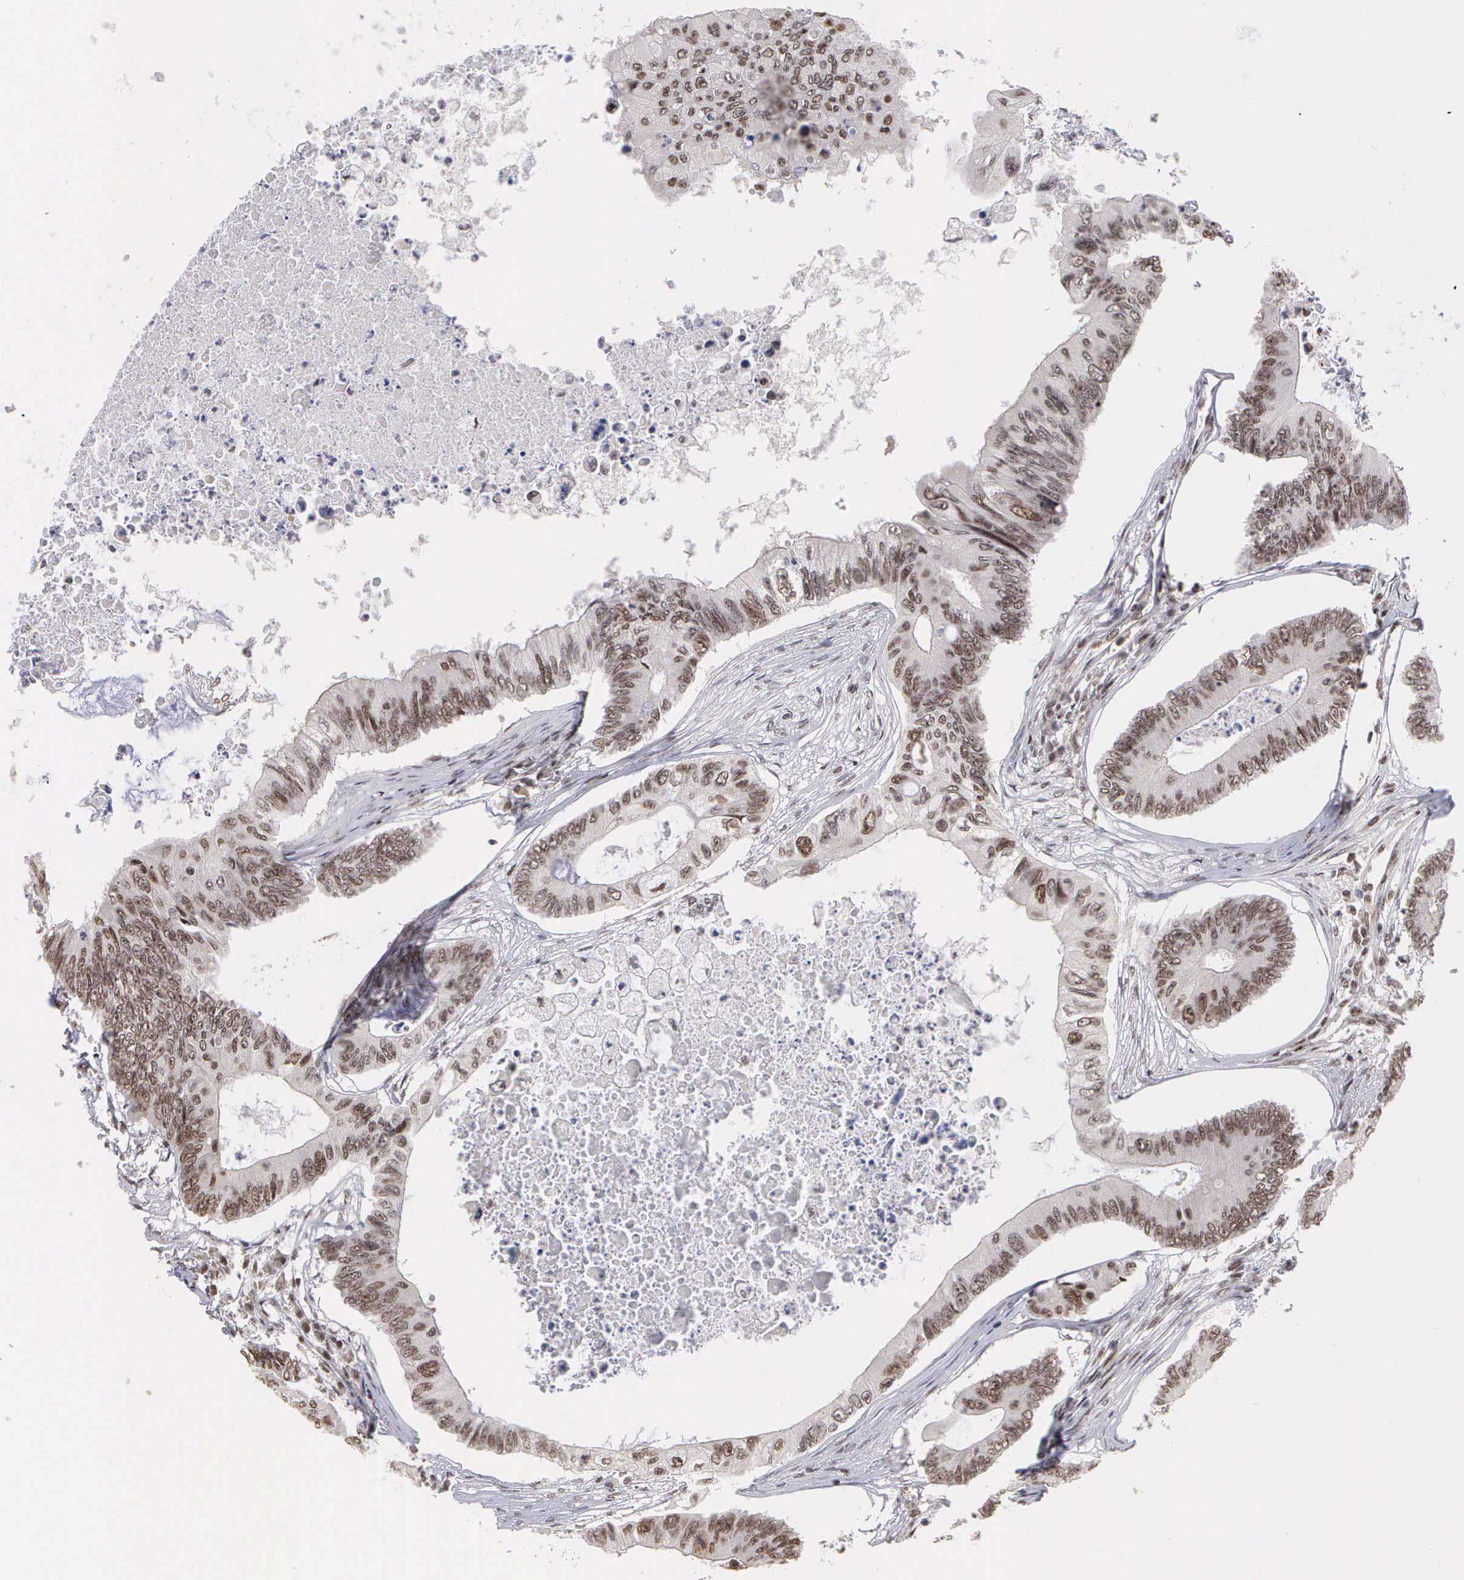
{"staining": {"intensity": "moderate", "quantity": ">75%", "location": "nuclear"}, "tissue": "colorectal cancer", "cell_type": "Tumor cells", "image_type": "cancer", "snomed": [{"axis": "morphology", "description": "Adenocarcinoma, NOS"}, {"axis": "topography", "description": "Colon"}], "caption": "This is a micrograph of IHC staining of colorectal cancer, which shows moderate expression in the nuclear of tumor cells.", "gene": "MORC2", "patient": {"sex": "male", "age": 65}}